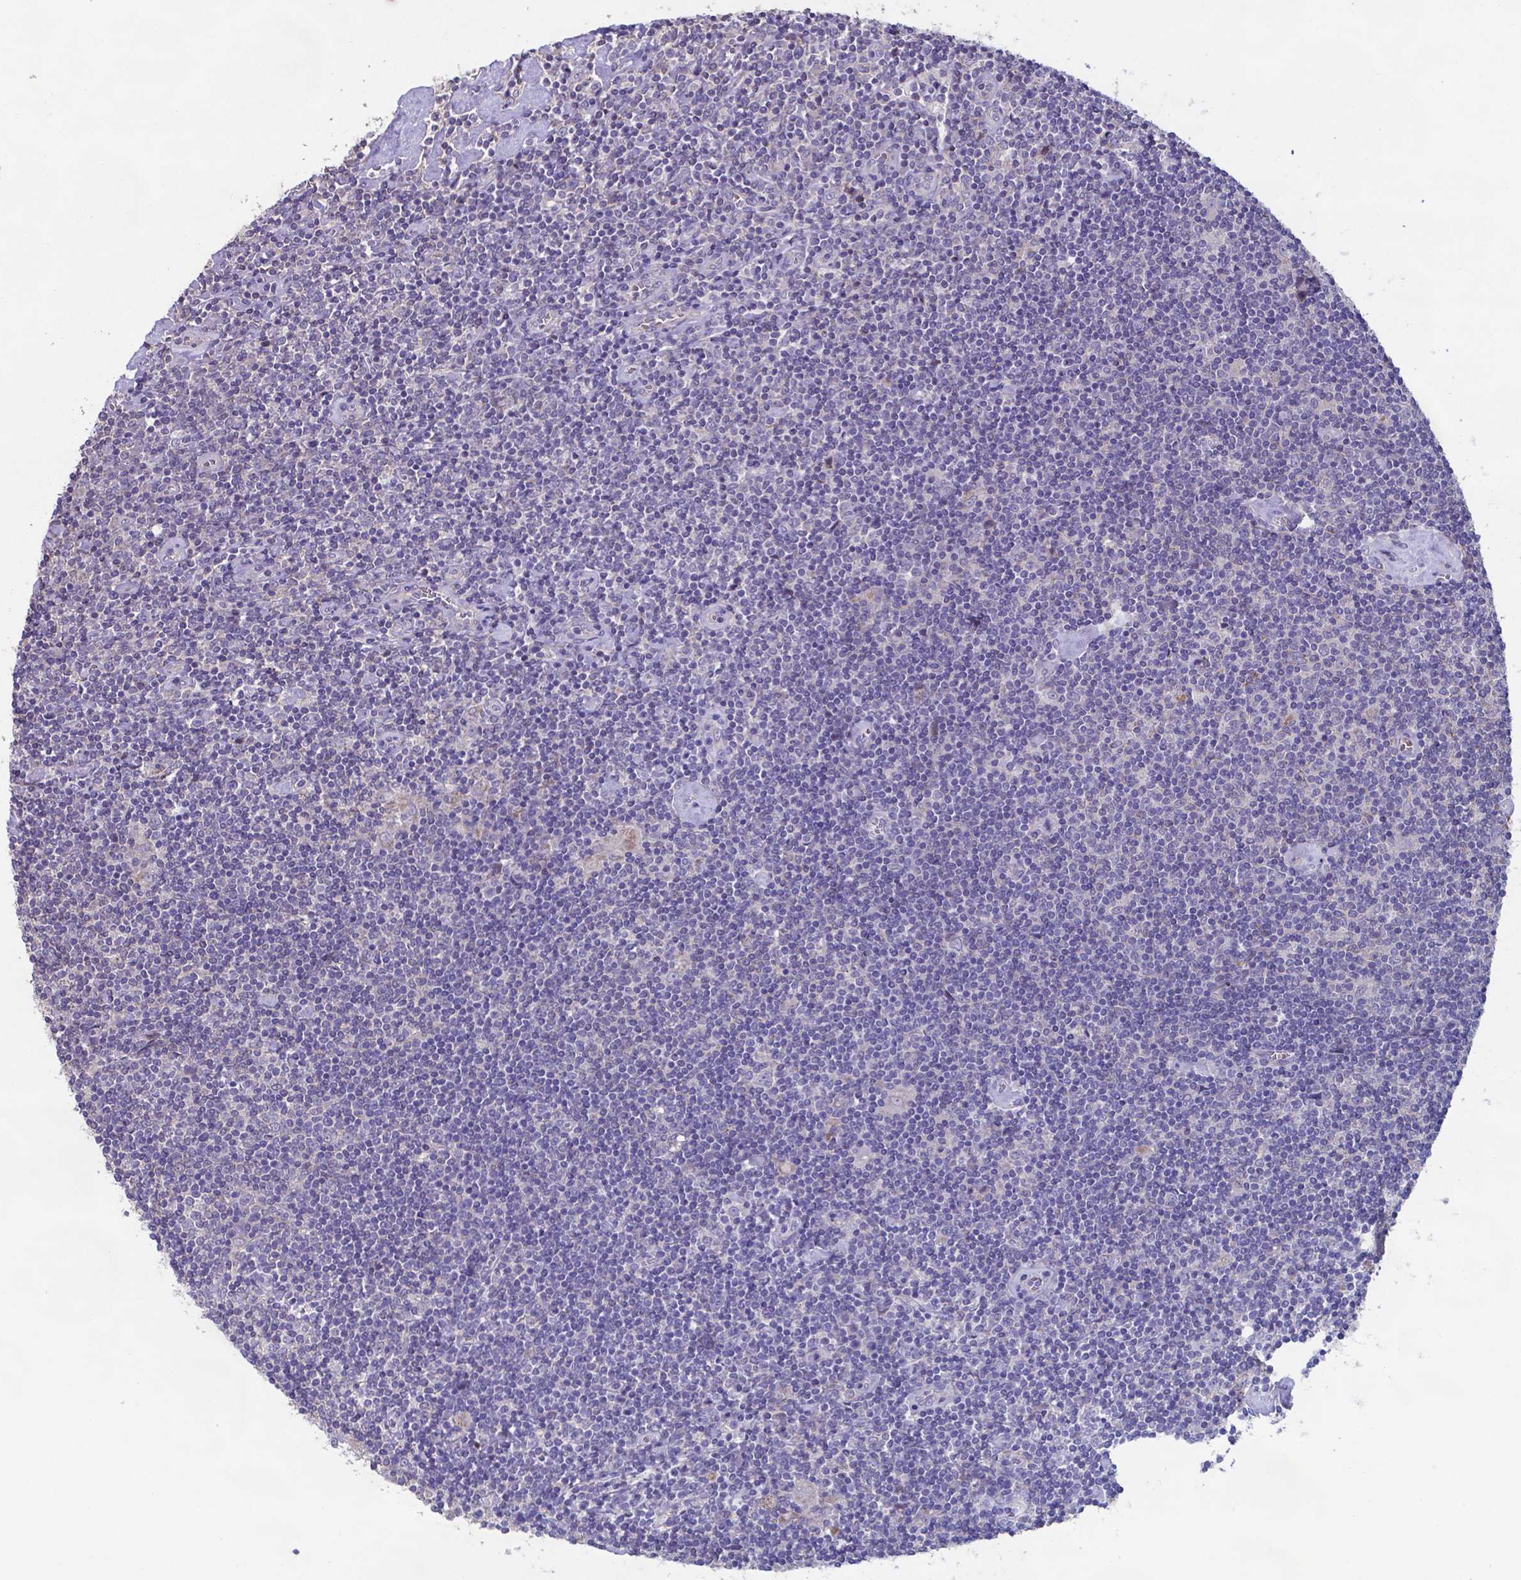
{"staining": {"intensity": "negative", "quantity": "none", "location": "none"}, "tissue": "lymphoma", "cell_type": "Tumor cells", "image_type": "cancer", "snomed": [{"axis": "morphology", "description": "Hodgkin's disease, NOS"}, {"axis": "topography", "description": "Lymph node"}], "caption": "A photomicrograph of Hodgkin's disease stained for a protein shows no brown staining in tumor cells.", "gene": "TYRO3", "patient": {"sex": "male", "age": 40}}